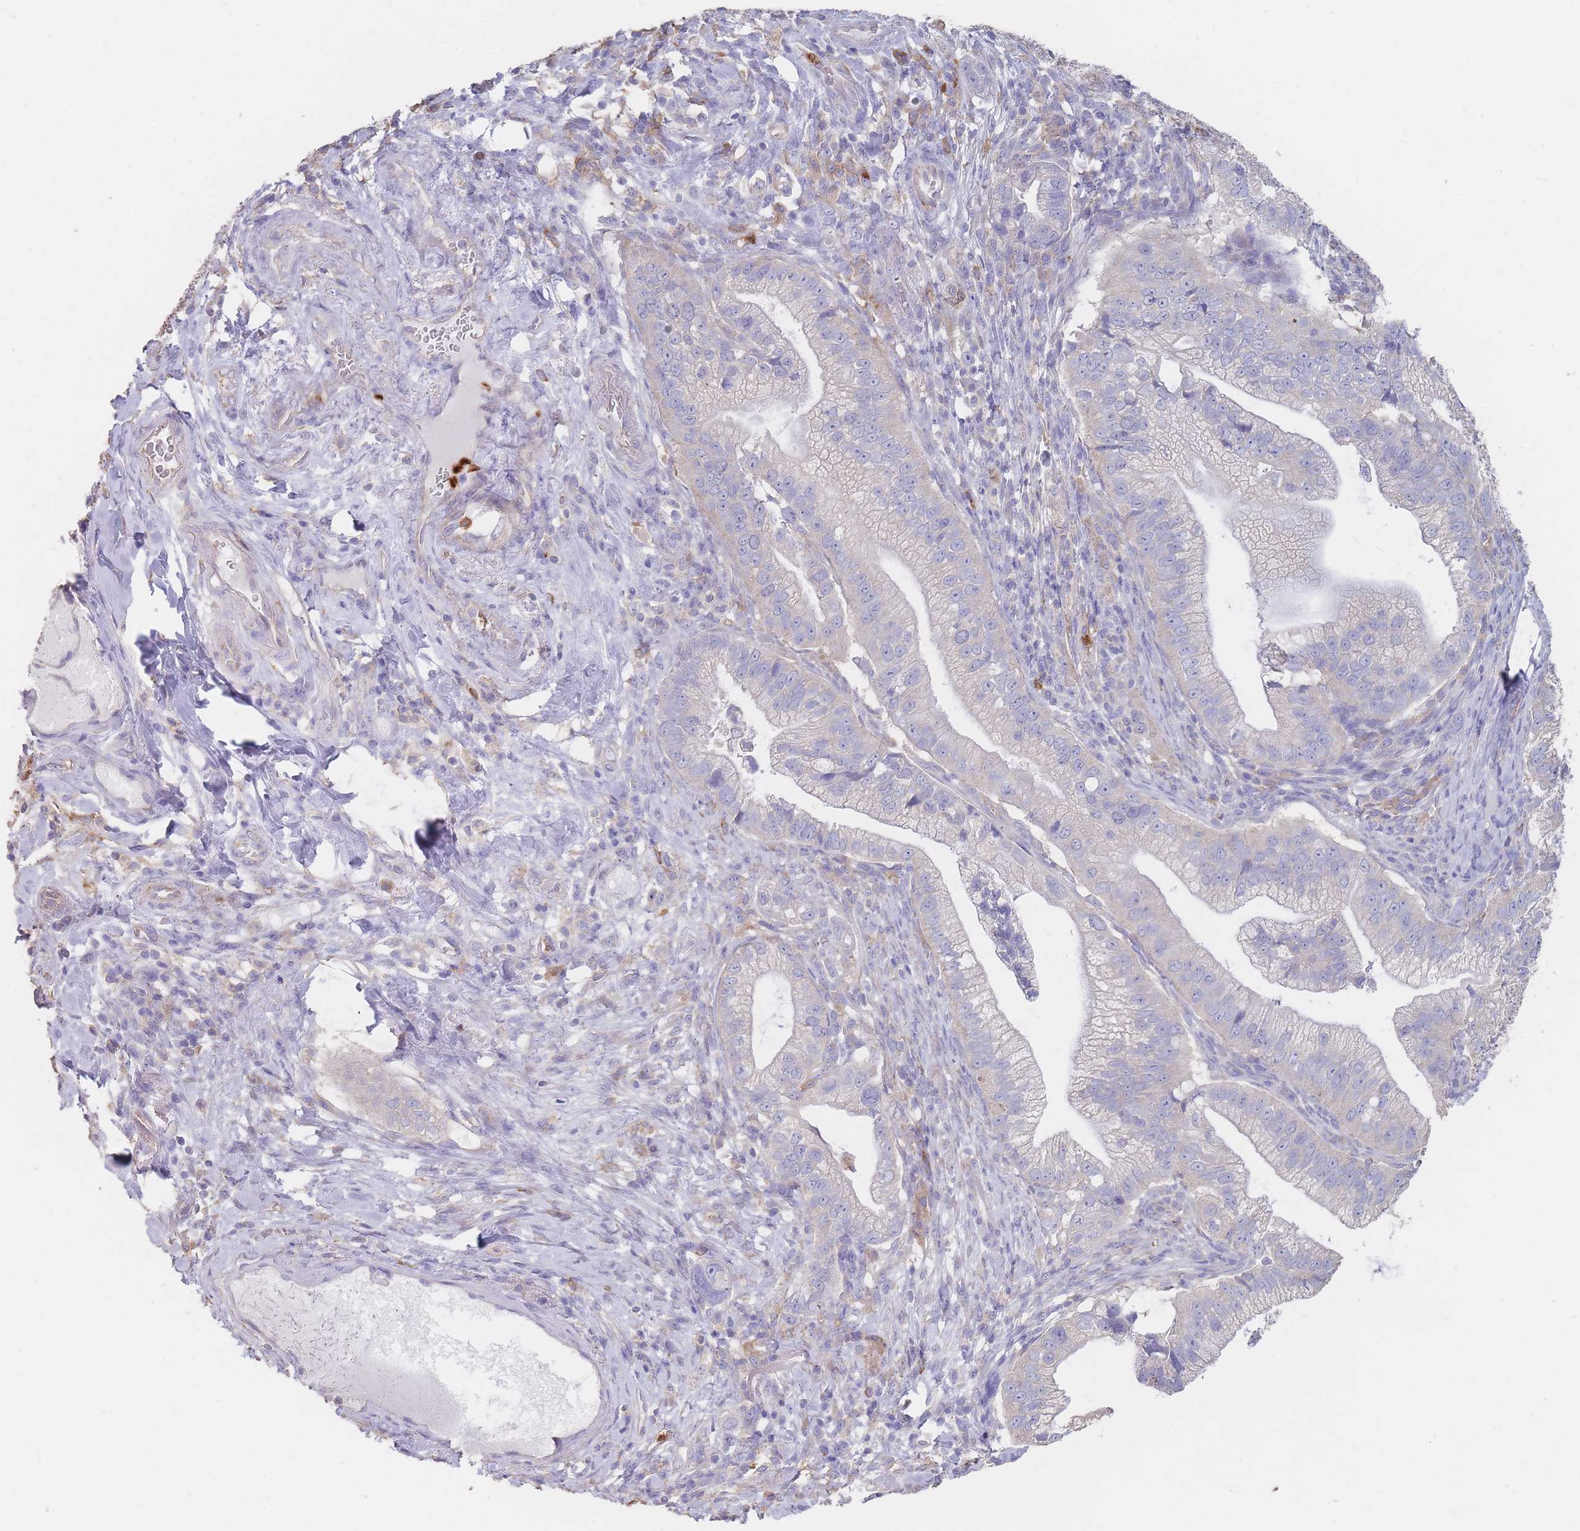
{"staining": {"intensity": "negative", "quantity": "none", "location": "none"}, "tissue": "pancreatic cancer", "cell_type": "Tumor cells", "image_type": "cancer", "snomed": [{"axis": "morphology", "description": "Adenocarcinoma, NOS"}, {"axis": "topography", "description": "Pancreas"}], "caption": "The image demonstrates no significant staining in tumor cells of pancreatic cancer.", "gene": "CLEC12A", "patient": {"sex": "male", "age": 70}}